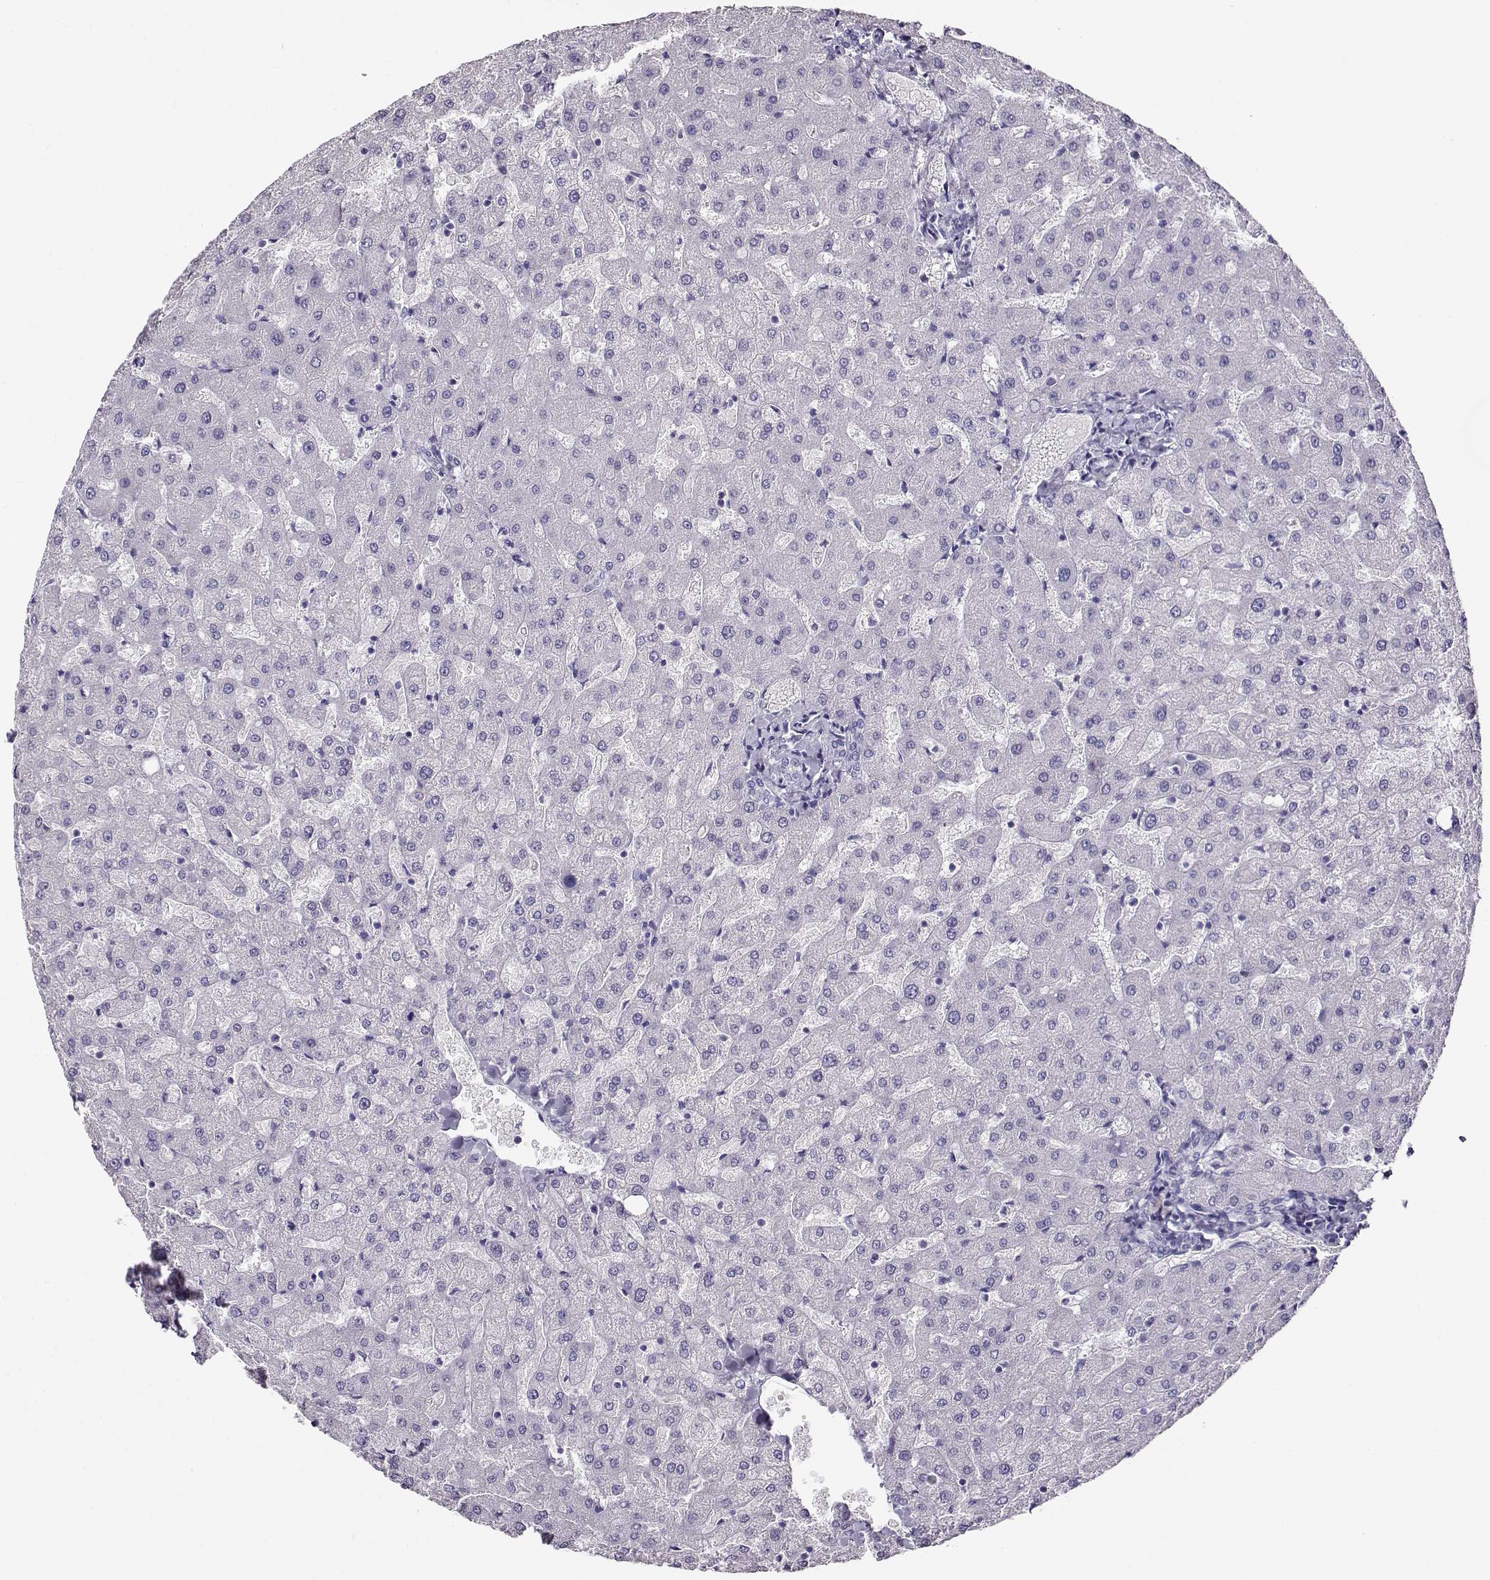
{"staining": {"intensity": "negative", "quantity": "none", "location": "none"}, "tissue": "liver", "cell_type": "Cholangiocytes", "image_type": "normal", "snomed": [{"axis": "morphology", "description": "Normal tissue, NOS"}, {"axis": "topography", "description": "Liver"}], "caption": "Immunohistochemistry photomicrograph of unremarkable liver: human liver stained with DAB shows no significant protein positivity in cholangiocytes. Brightfield microscopy of immunohistochemistry stained with DAB (3,3'-diaminobenzidine) (brown) and hematoxylin (blue), captured at high magnification.", "gene": "ACTN2", "patient": {"sex": "female", "age": 50}}